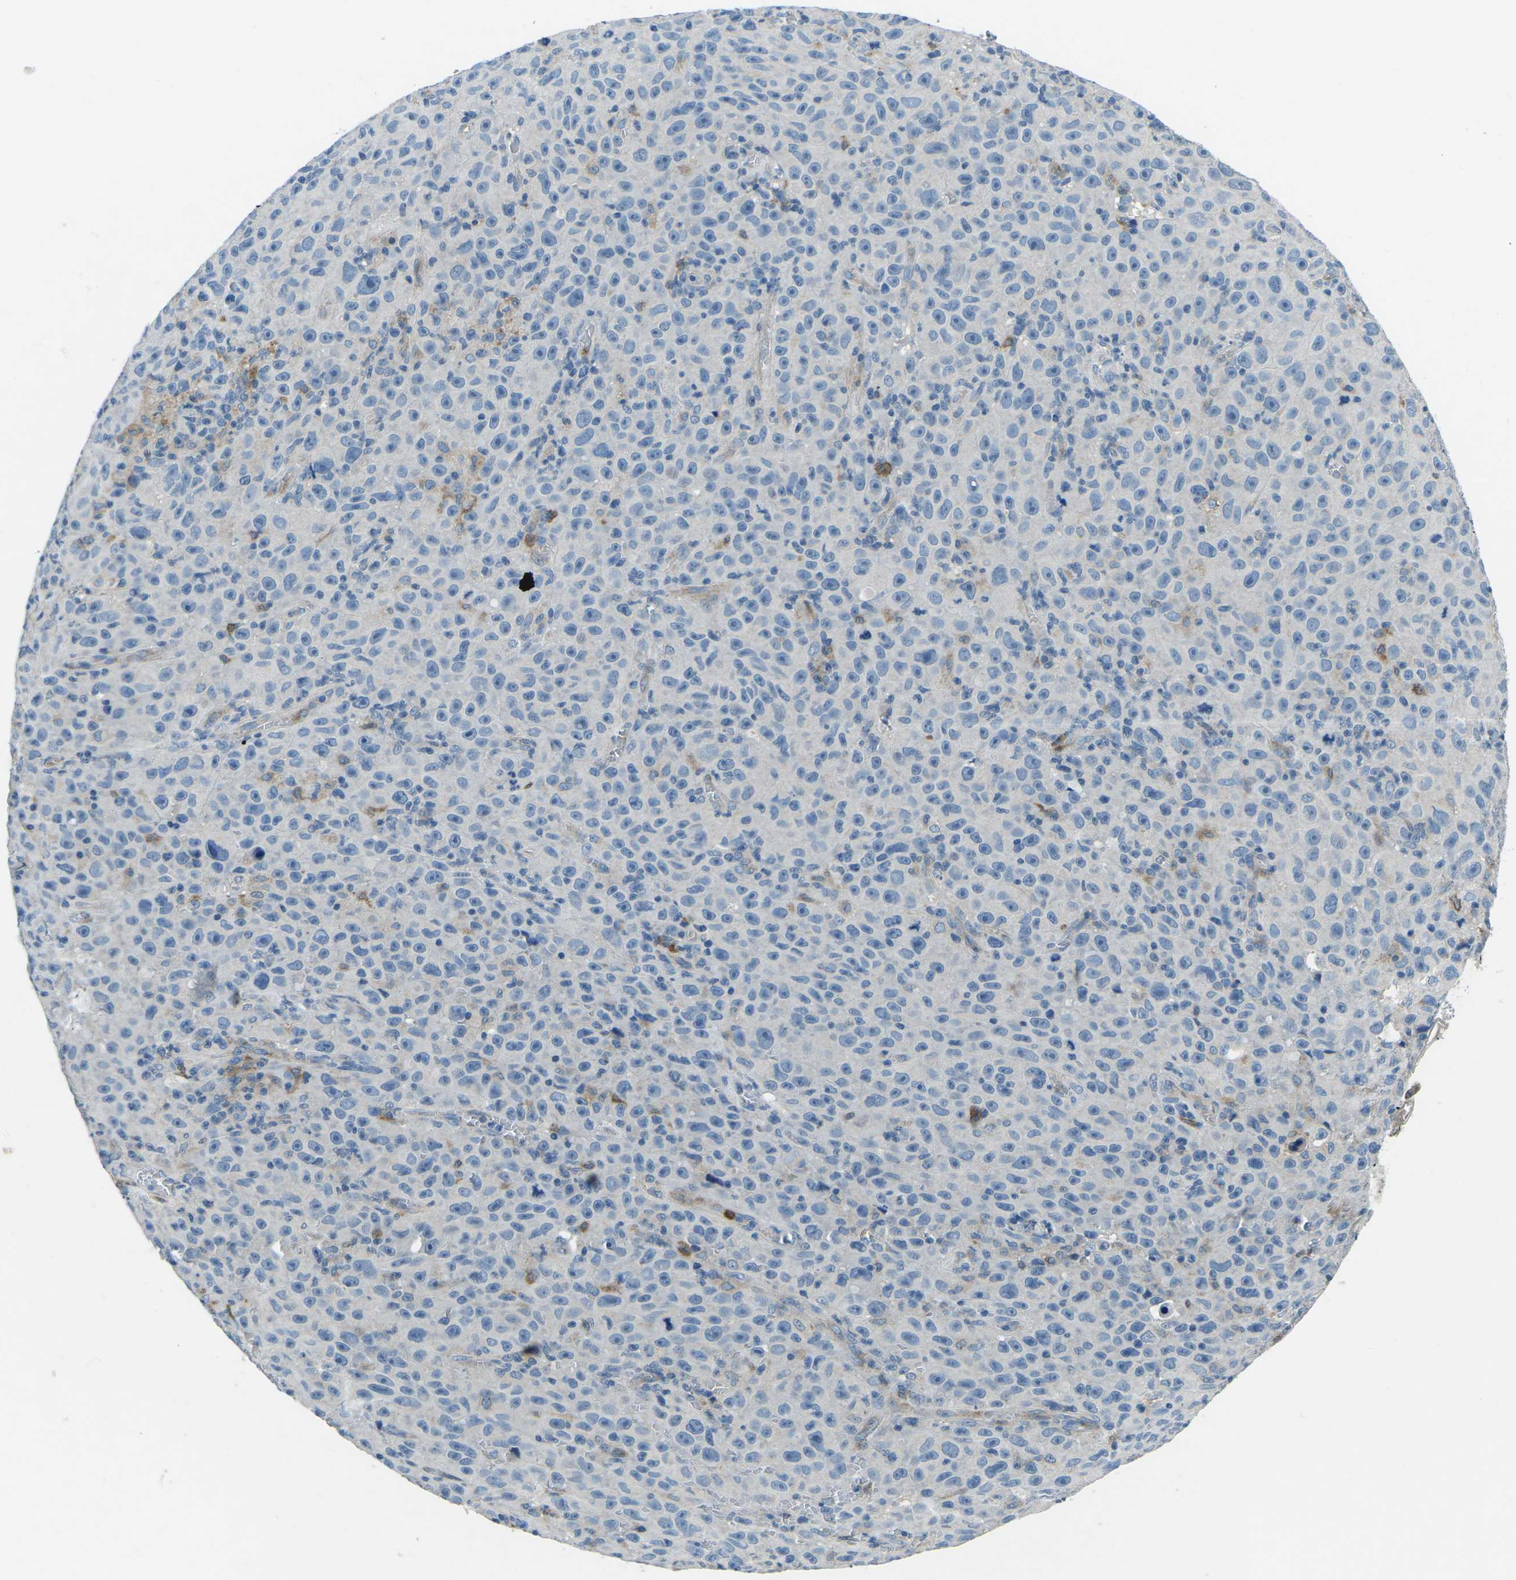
{"staining": {"intensity": "negative", "quantity": "none", "location": "none"}, "tissue": "melanoma", "cell_type": "Tumor cells", "image_type": "cancer", "snomed": [{"axis": "morphology", "description": "Malignant melanoma, NOS"}, {"axis": "topography", "description": "Skin"}], "caption": "The image reveals no staining of tumor cells in malignant melanoma.", "gene": "CD1D", "patient": {"sex": "female", "age": 82}}